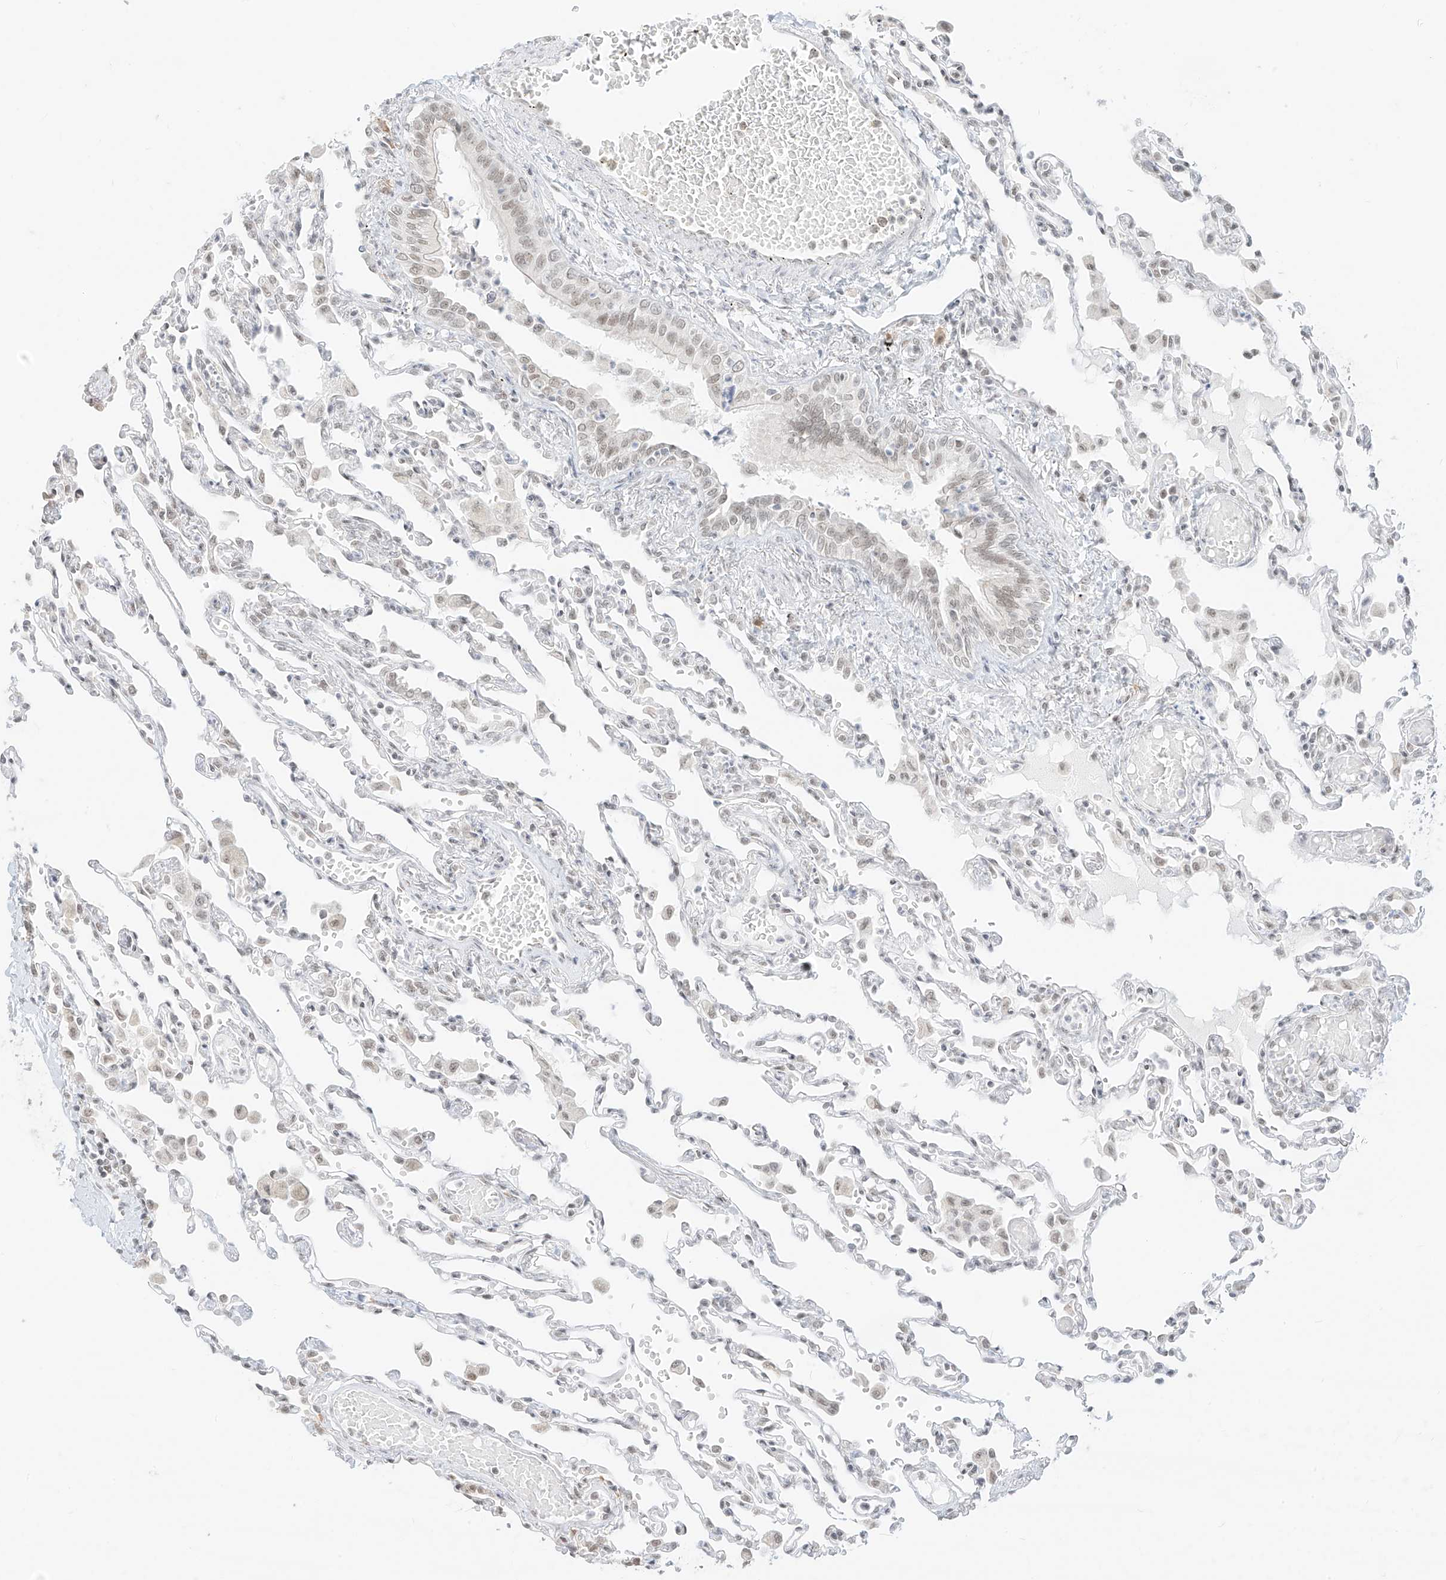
{"staining": {"intensity": "weak", "quantity": "<25%", "location": "nuclear"}, "tissue": "lung", "cell_type": "Alveolar cells", "image_type": "normal", "snomed": [{"axis": "morphology", "description": "Normal tissue, NOS"}, {"axis": "topography", "description": "Bronchus"}, {"axis": "topography", "description": "Lung"}], "caption": "Immunohistochemical staining of normal human lung exhibits no significant positivity in alveolar cells. The staining is performed using DAB (3,3'-diaminobenzidine) brown chromogen with nuclei counter-stained in using hematoxylin.", "gene": "SUPT5H", "patient": {"sex": "female", "age": 49}}